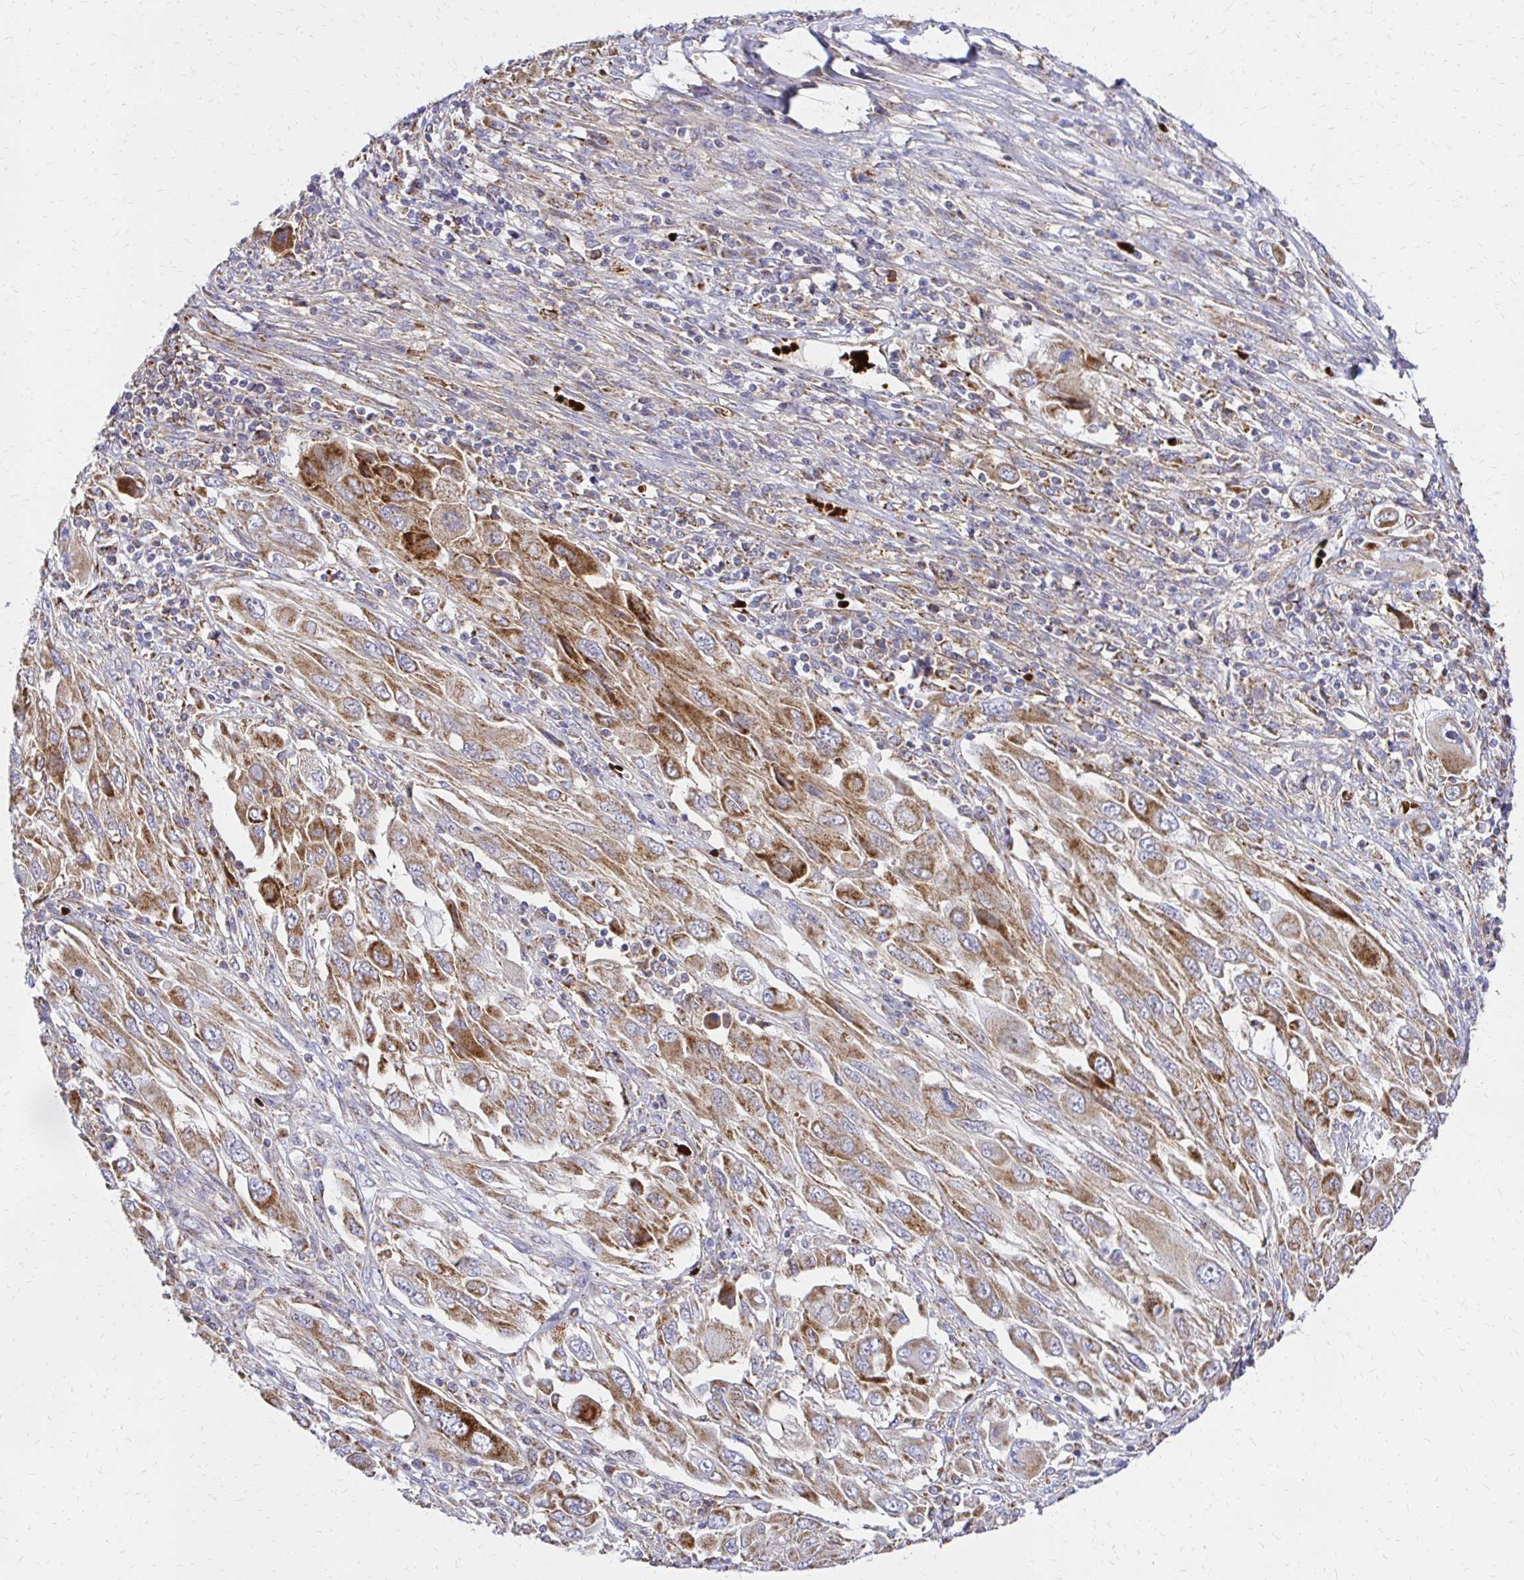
{"staining": {"intensity": "moderate", "quantity": ">75%", "location": "cytoplasmic/membranous"}, "tissue": "melanoma", "cell_type": "Tumor cells", "image_type": "cancer", "snomed": [{"axis": "morphology", "description": "Malignant melanoma, NOS"}, {"axis": "topography", "description": "Skin"}], "caption": "Tumor cells reveal medium levels of moderate cytoplasmic/membranous staining in approximately >75% of cells in human melanoma. The staining was performed using DAB (3,3'-diaminobenzidine), with brown indicating positive protein expression. Nuclei are stained blue with hematoxylin.", "gene": "MRPL13", "patient": {"sex": "female", "age": 91}}